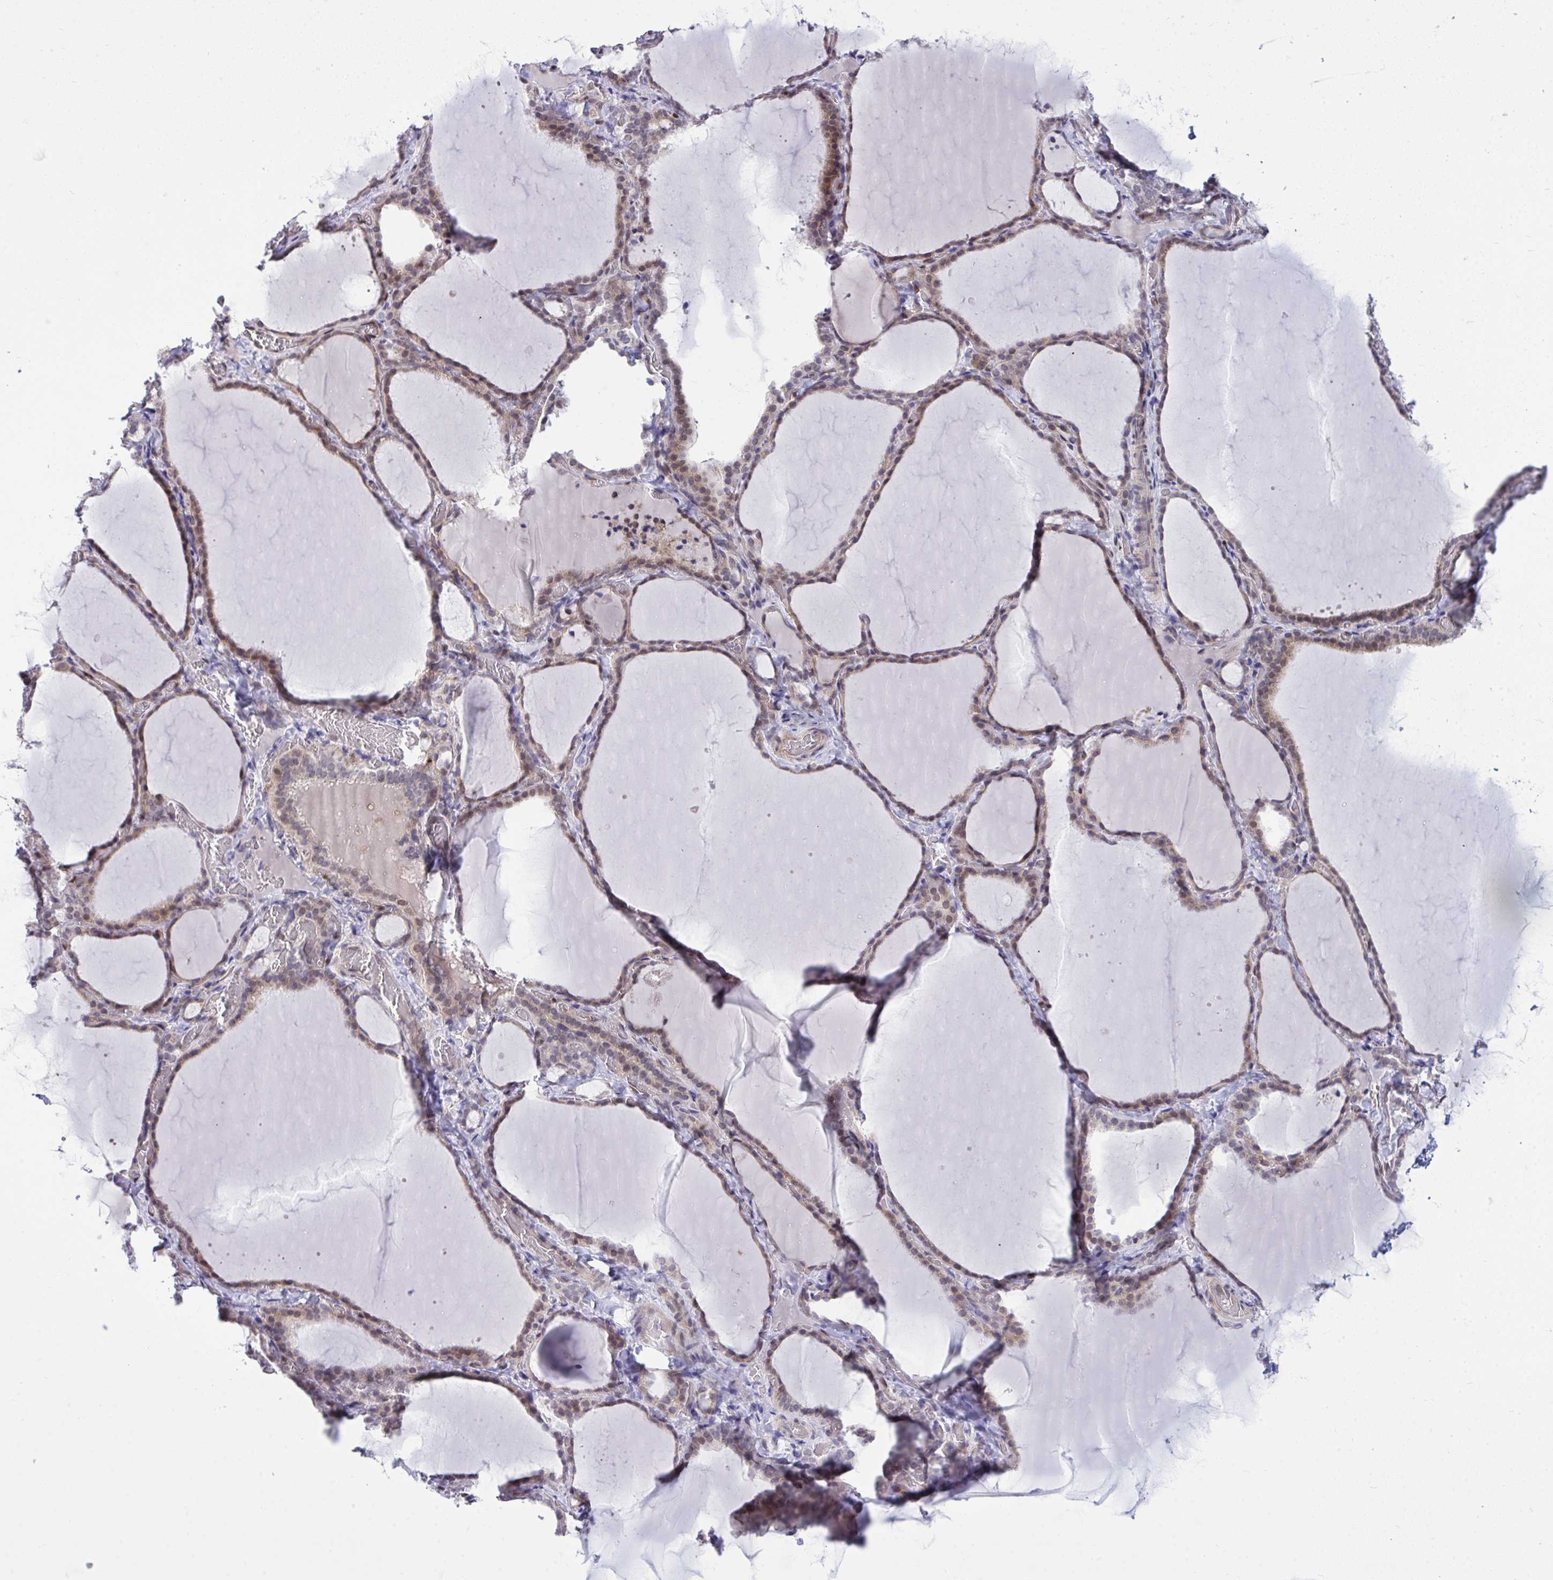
{"staining": {"intensity": "weak", "quantity": ">75%", "location": "cytoplasmic/membranous,nuclear"}, "tissue": "thyroid gland", "cell_type": "Glandular cells", "image_type": "normal", "snomed": [{"axis": "morphology", "description": "Normal tissue, NOS"}, {"axis": "topography", "description": "Thyroid gland"}], "caption": "IHC photomicrograph of benign thyroid gland: human thyroid gland stained using IHC shows low levels of weak protein expression localized specifically in the cytoplasmic/membranous,nuclear of glandular cells, appearing as a cytoplasmic/membranous,nuclear brown color.", "gene": "HMBOX1", "patient": {"sex": "female", "age": 22}}